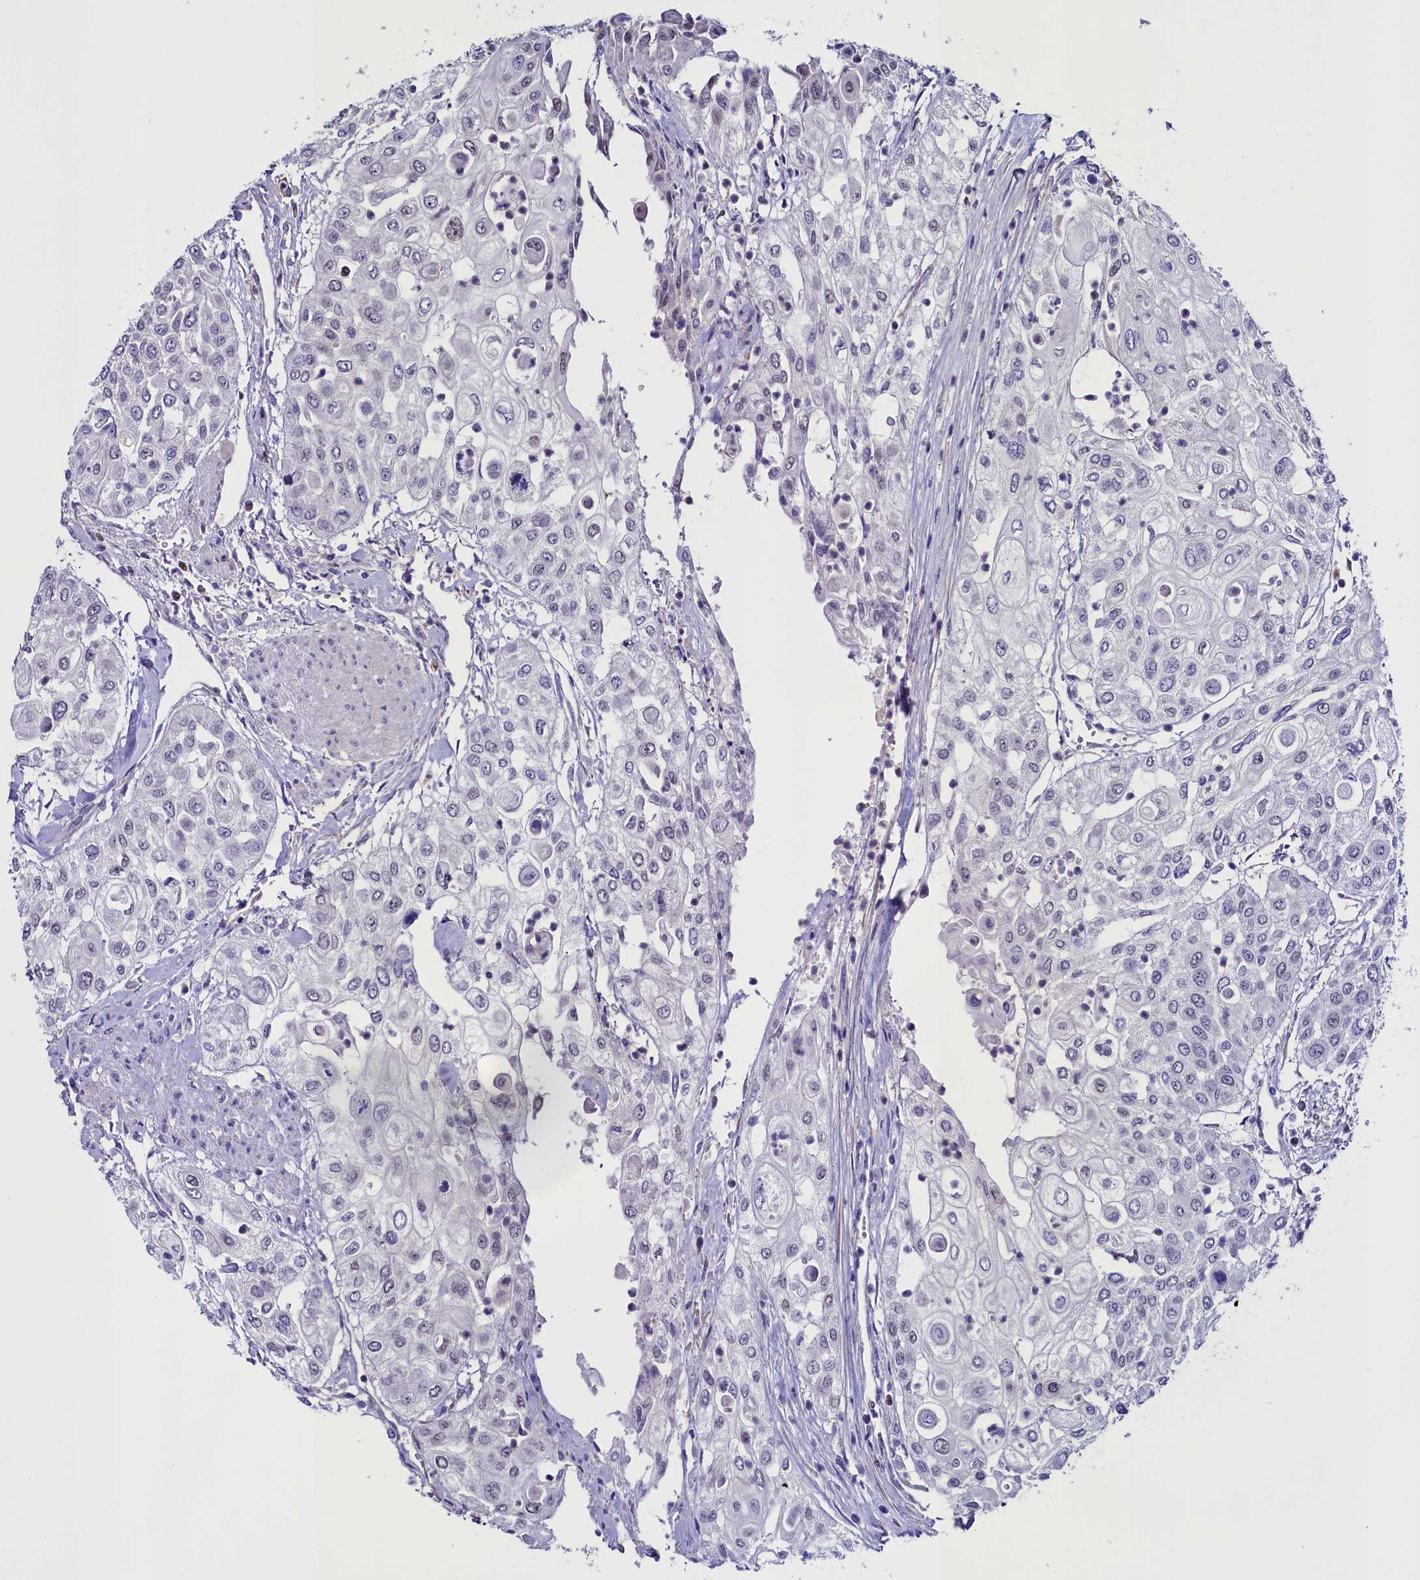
{"staining": {"intensity": "negative", "quantity": "none", "location": "none"}, "tissue": "urothelial cancer", "cell_type": "Tumor cells", "image_type": "cancer", "snomed": [{"axis": "morphology", "description": "Urothelial carcinoma, High grade"}, {"axis": "topography", "description": "Urinary bladder"}], "caption": "A high-resolution image shows immunohistochemistry (IHC) staining of urothelial carcinoma (high-grade), which exhibits no significant staining in tumor cells.", "gene": "PDILT", "patient": {"sex": "female", "age": 79}}